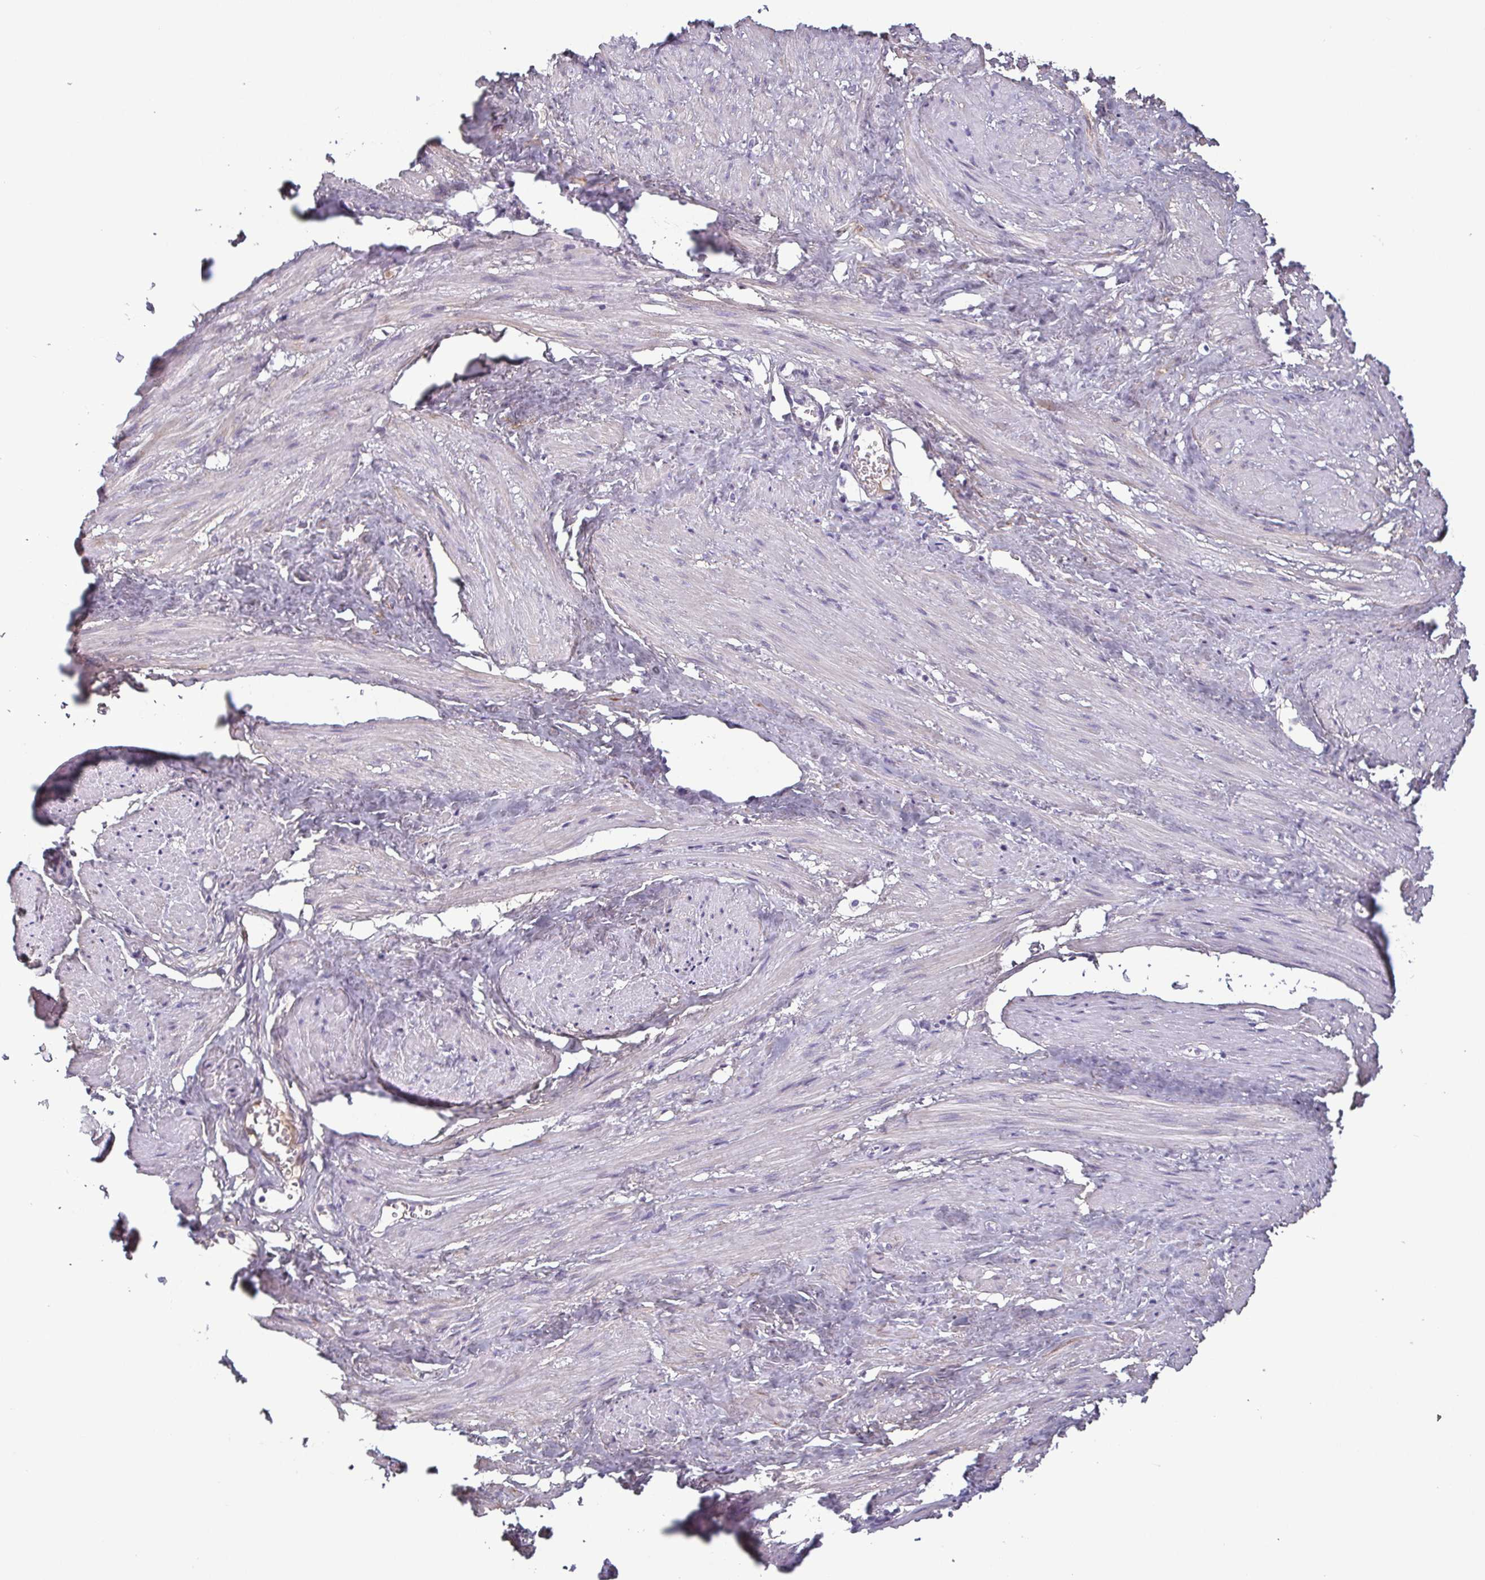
{"staining": {"intensity": "negative", "quantity": "none", "location": "none"}, "tissue": "adipose tissue", "cell_type": "Adipocytes", "image_type": "normal", "snomed": [{"axis": "morphology", "description": "Normal tissue, NOS"}, {"axis": "topography", "description": "Prostate"}, {"axis": "topography", "description": "Peripheral nerve tissue"}], "caption": "High magnification brightfield microscopy of benign adipose tissue stained with DAB (brown) and counterstained with hematoxylin (blue): adipocytes show no significant expression.", "gene": "ECM1", "patient": {"sex": "male", "age": 55}}